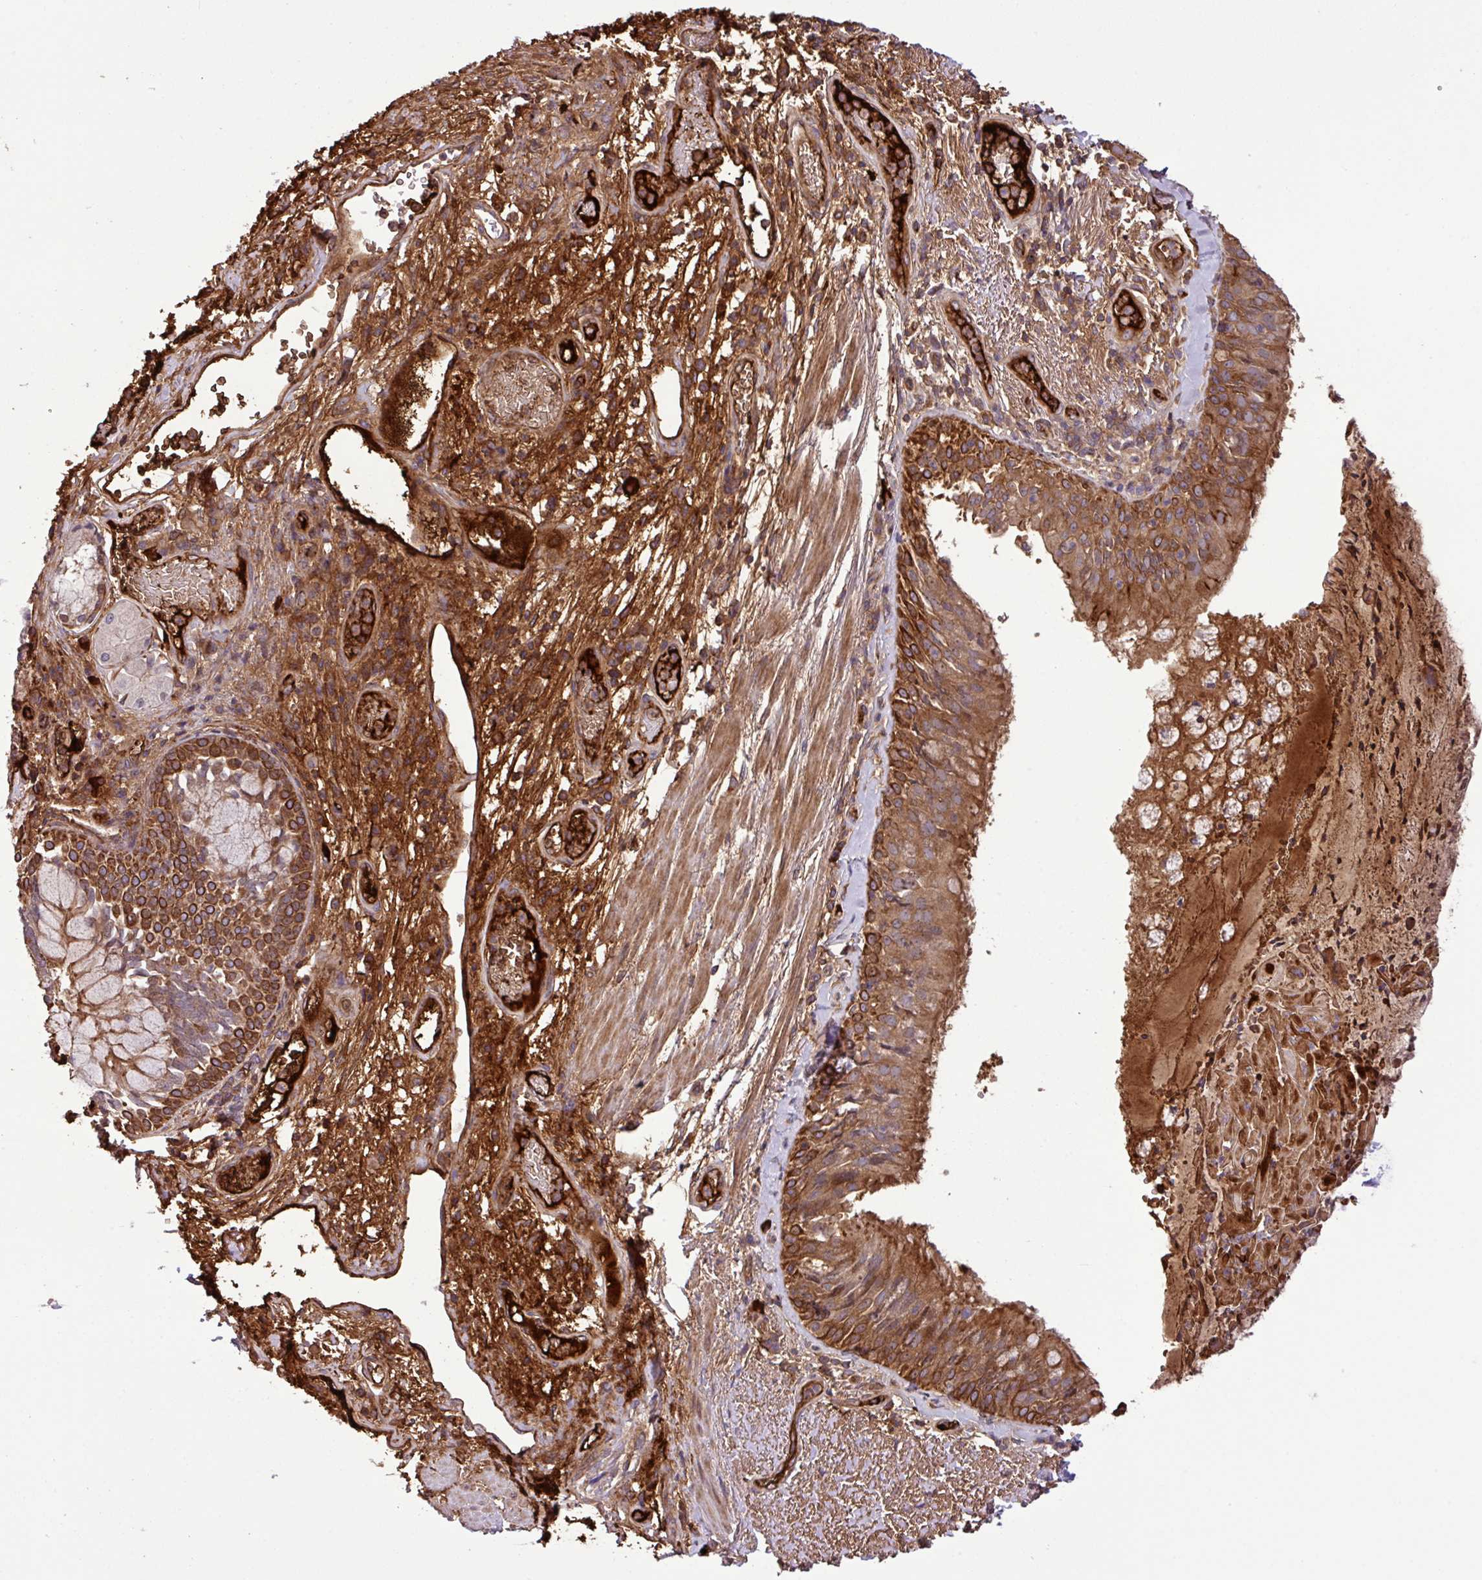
{"staining": {"intensity": "moderate", "quantity": ">75%", "location": "cytoplasmic/membranous"}, "tissue": "bronchus", "cell_type": "Respiratory epithelial cells", "image_type": "normal", "snomed": [{"axis": "morphology", "description": "Normal tissue, NOS"}, {"axis": "topography", "description": "Cartilage tissue"}, {"axis": "topography", "description": "Bronchus"}], "caption": "The photomicrograph reveals a brown stain indicating the presence of a protein in the cytoplasmic/membranous of respiratory epithelial cells in bronchus.", "gene": "ZNF266", "patient": {"sex": "male", "age": 63}}